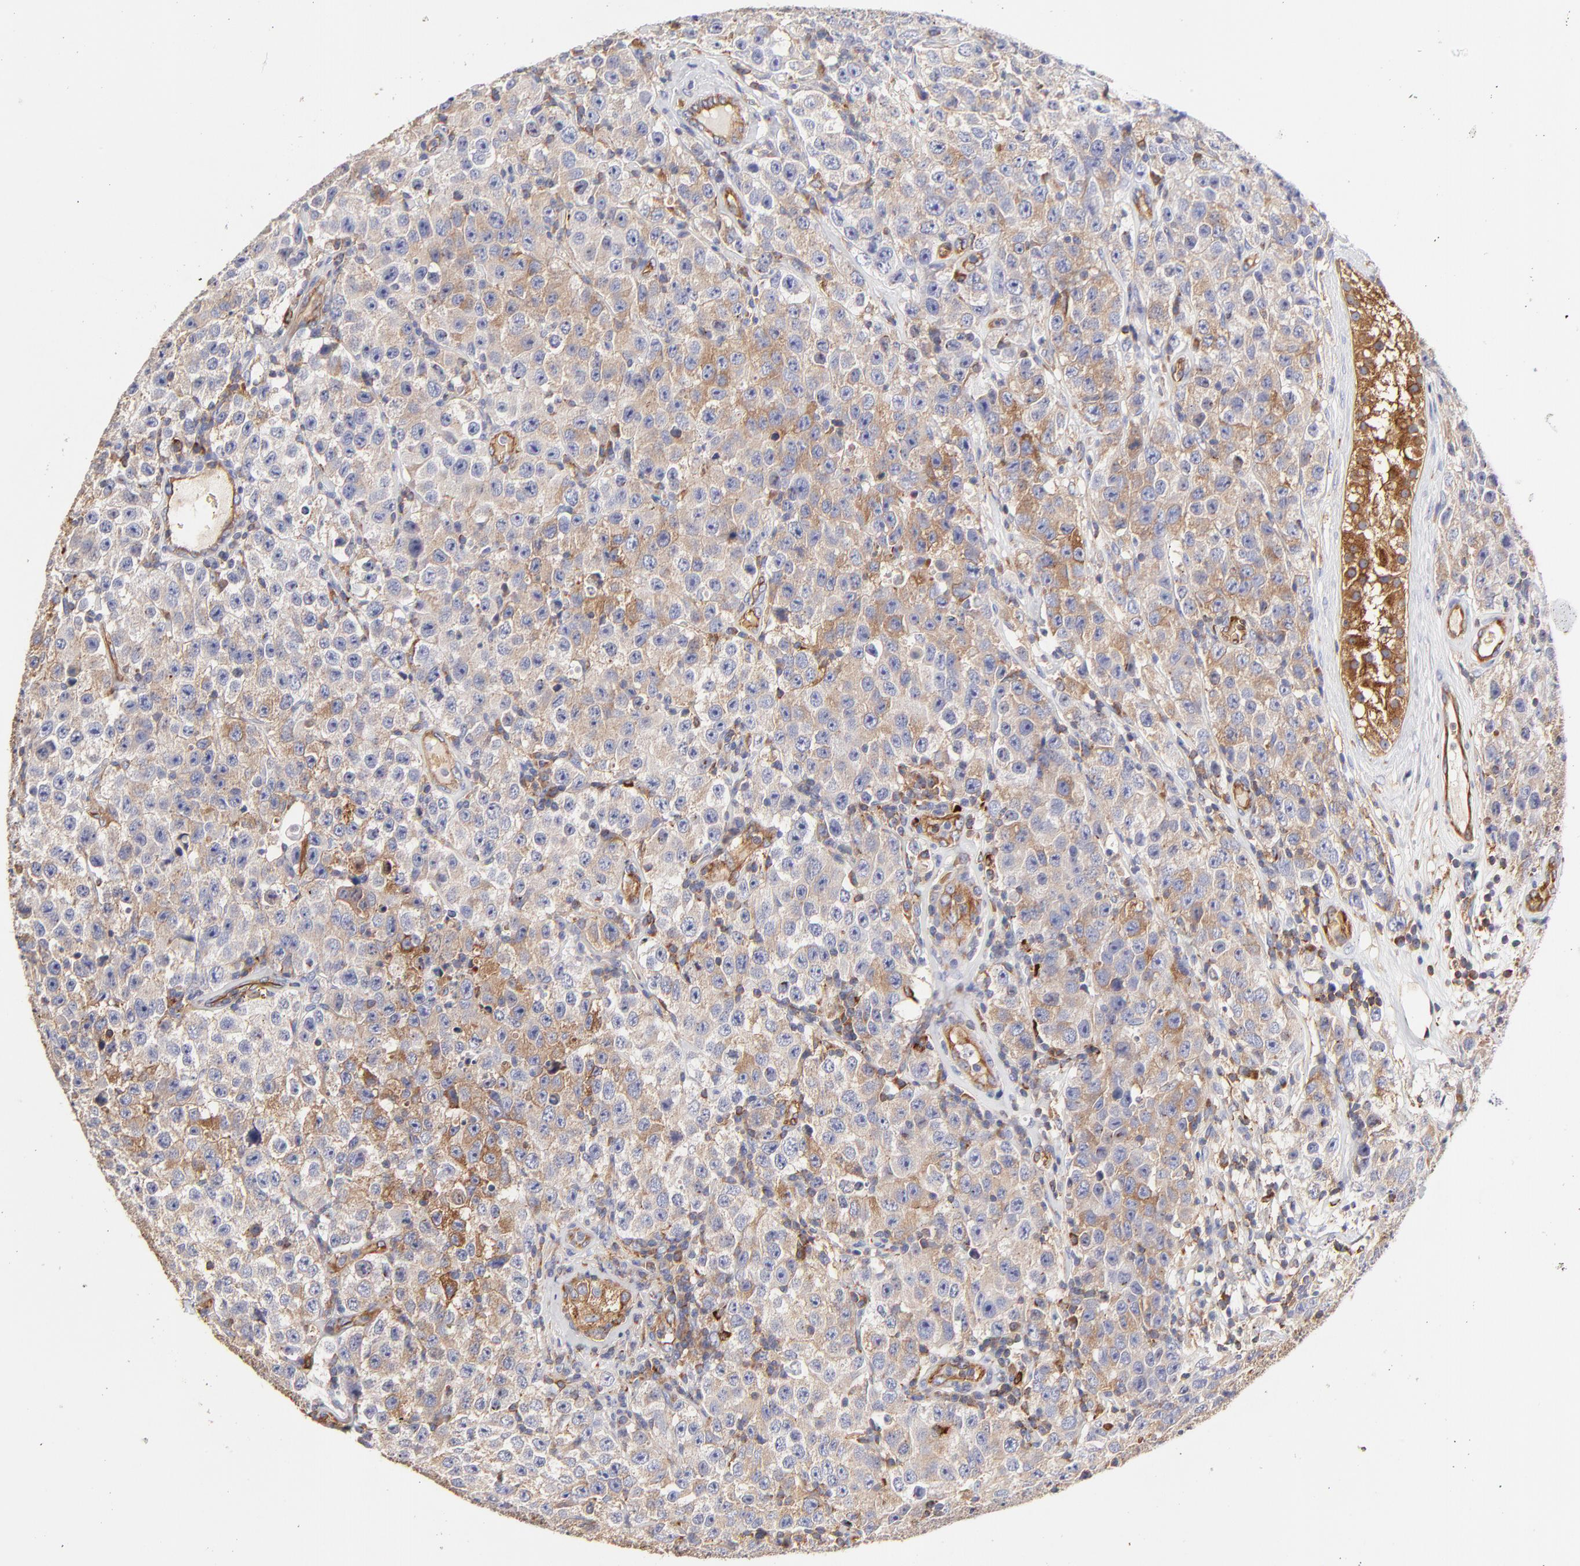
{"staining": {"intensity": "moderate", "quantity": ">75%", "location": "cytoplasmic/membranous"}, "tissue": "testis cancer", "cell_type": "Tumor cells", "image_type": "cancer", "snomed": [{"axis": "morphology", "description": "Seminoma, NOS"}, {"axis": "topography", "description": "Testis"}], "caption": "Testis cancer tissue displays moderate cytoplasmic/membranous staining in about >75% of tumor cells", "gene": "CD2AP", "patient": {"sex": "male", "age": 52}}